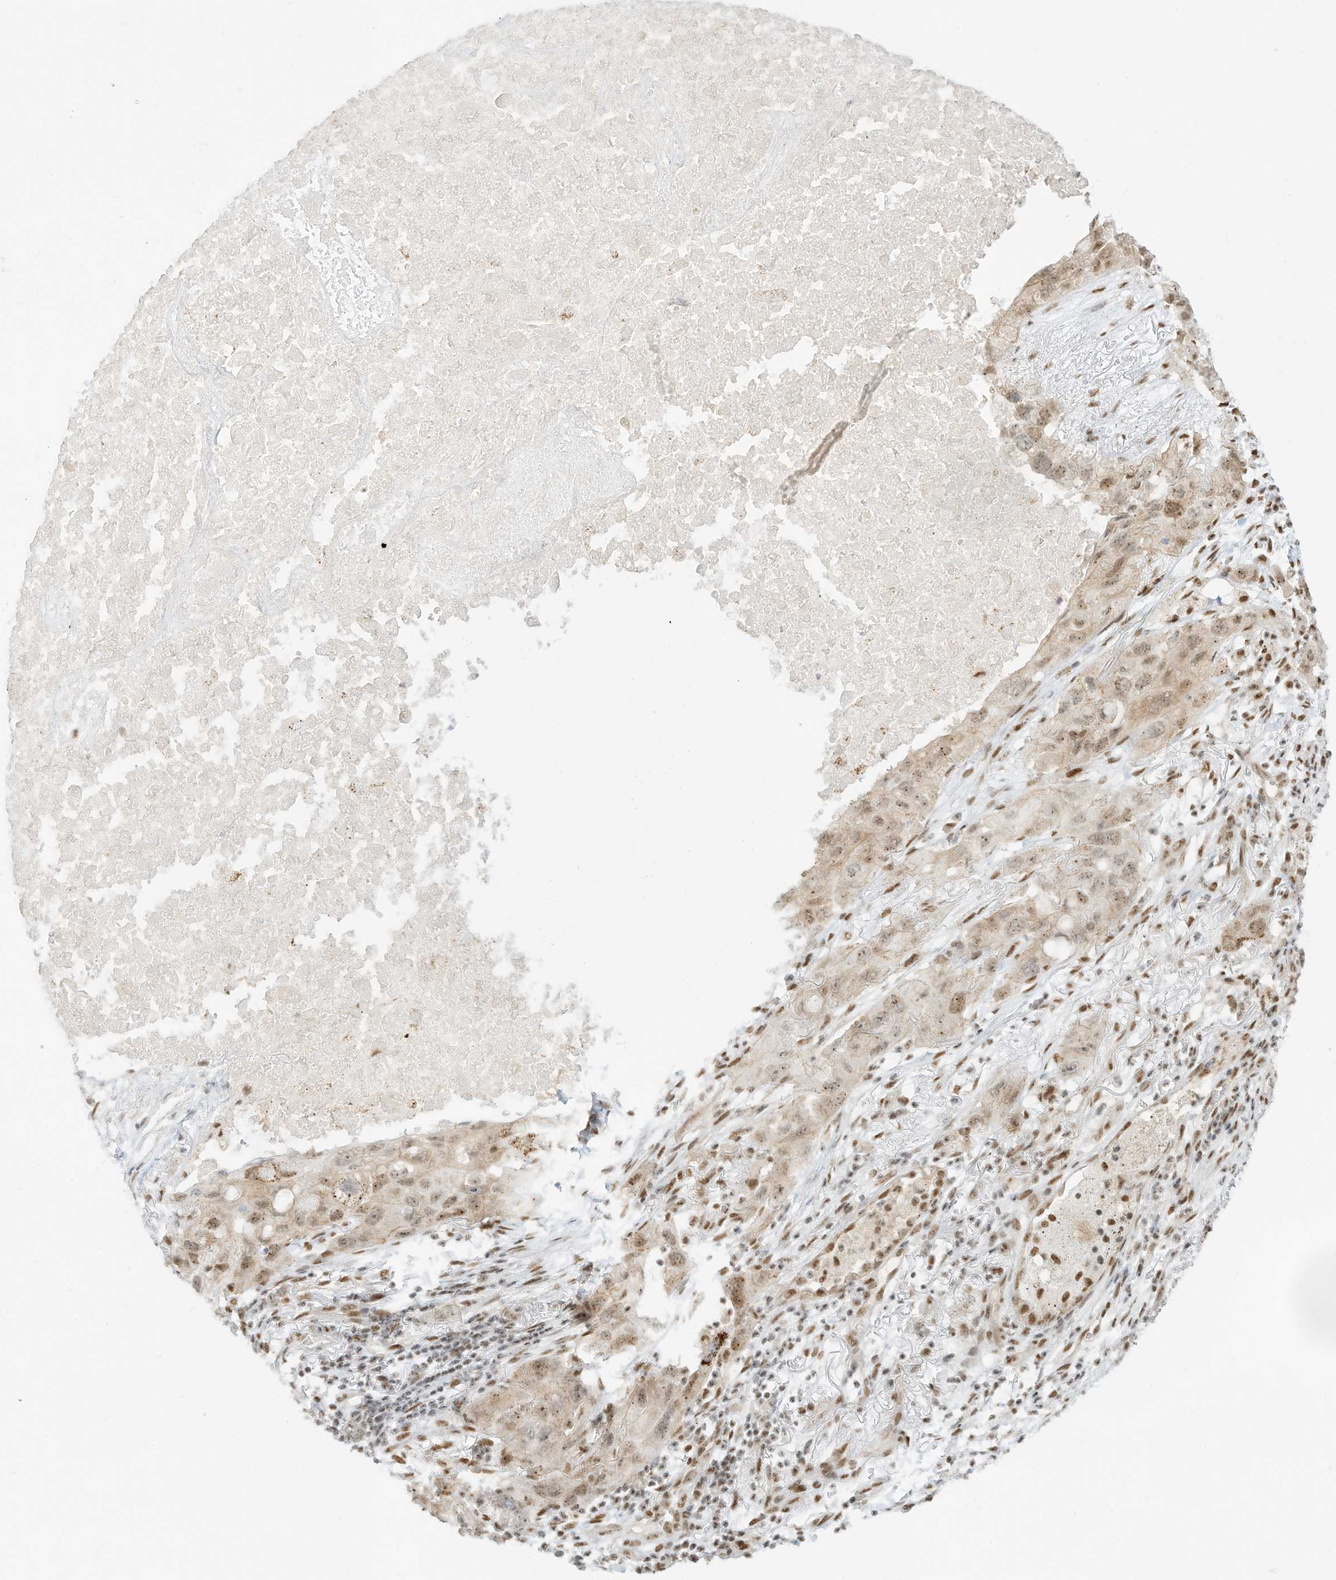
{"staining": {"intensity": "weak", "quantity": ">75%", "location": "cytoplasmic/membranous,nuclear"}, "tissue": "lung cancer", "cell_type": "Tumor cells", "image_type": "cancer", "snomed": [{"axis": "morphology", "description": "Squamous cell carcinoma, NOS"}, {"axis": "topography", "description": "Lung"}], "caption": "Protein staining of lung squamous cell carcinoma tissue demonstrates weak cytoplasmic/membranous and nuclear staining in about >75% of tumor cells.", "gene": "NHSL1", "patient": {"sex": "female", "age": 73}}